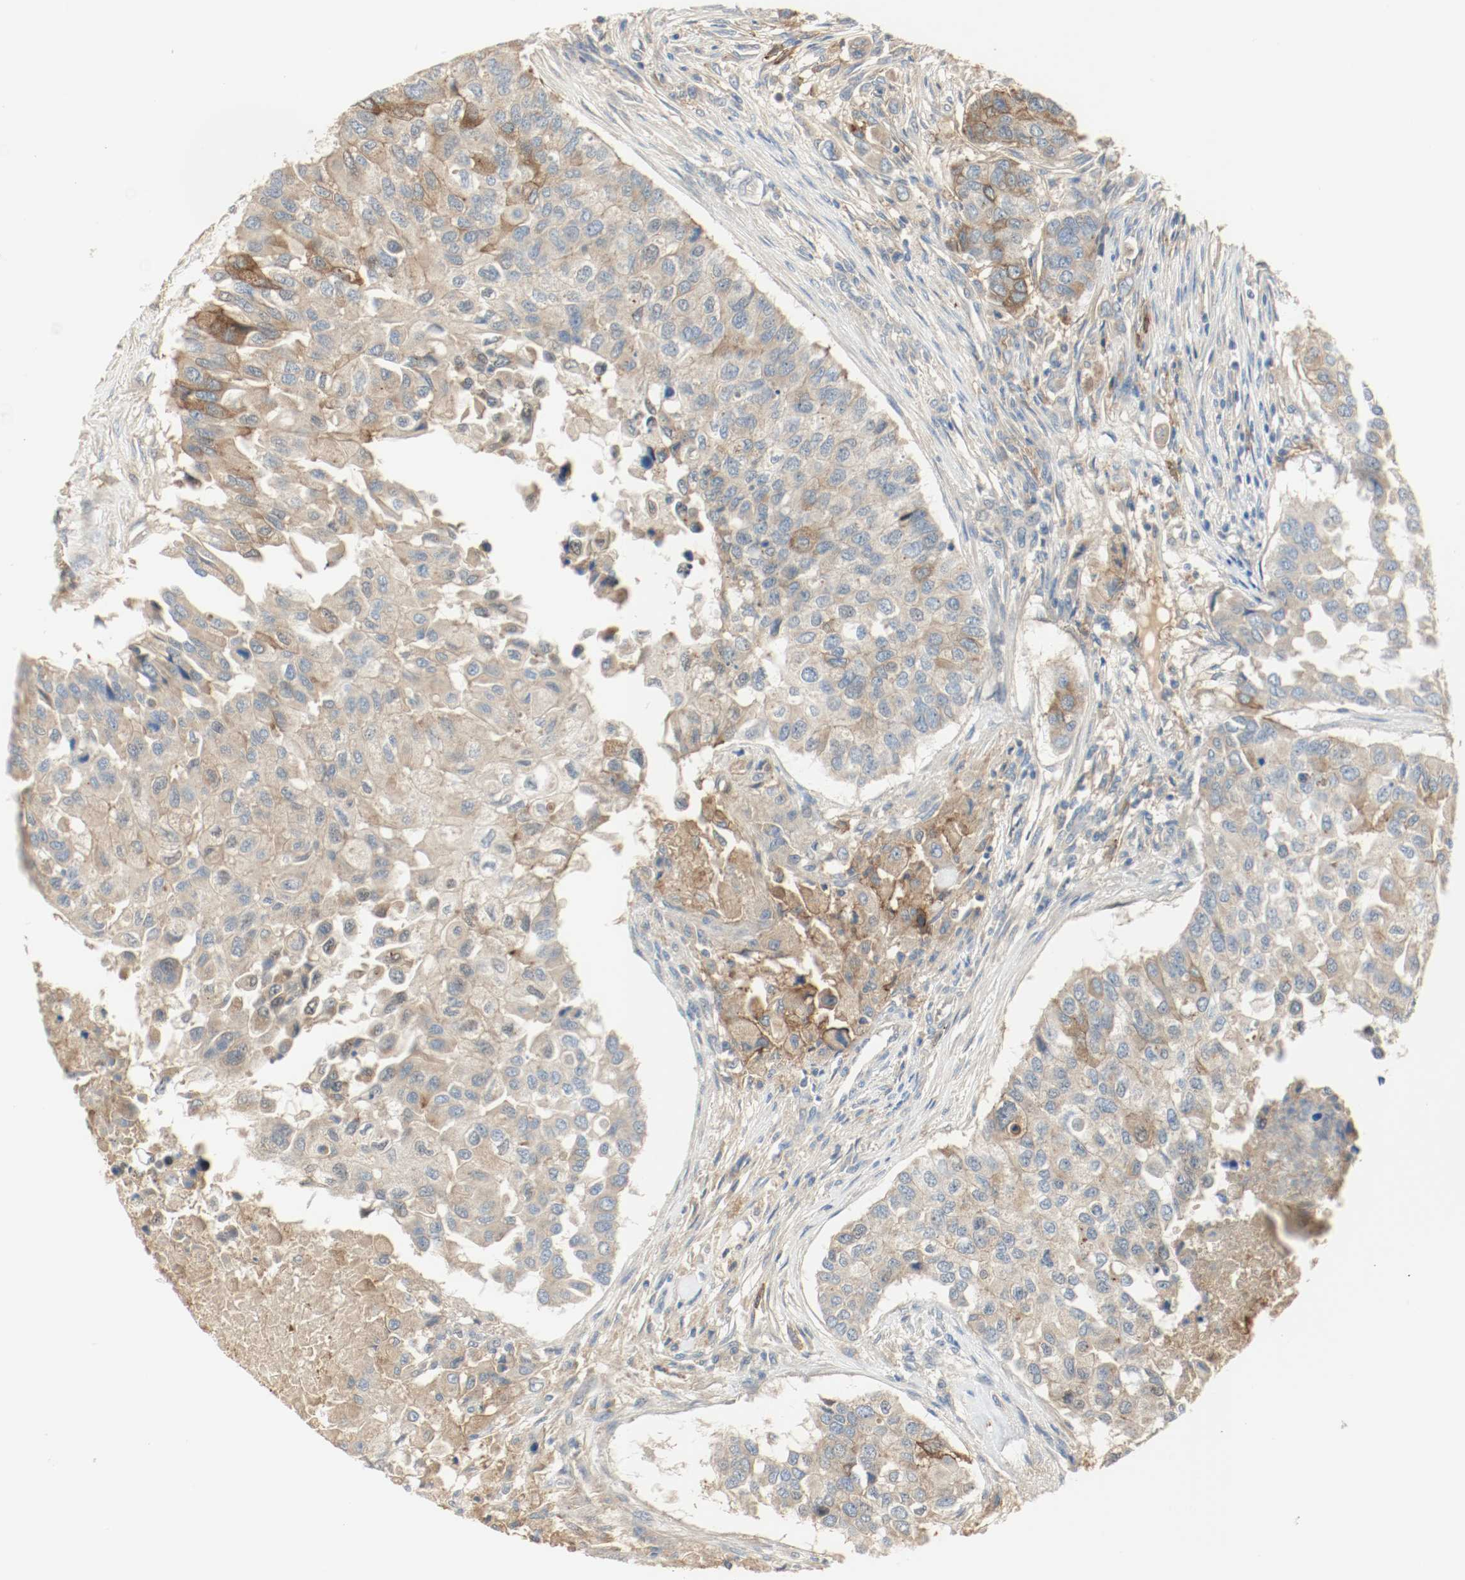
{"staining": {"intensity": "weak", "quantity": ">75%", "location": "cytoplasmic/membranous"}, "tissue": "breast cancer", "cell_type": "Tumor cells", "image_type": "cancer", "snomed": [{"axis": "morphology", "description": "Normal tissue, NOS"}, {"axis": "morphology", "description": "Duct carcinoma"}, {"axis": "topography", "description": "Breast"}], "caption": "There is low levels of weak cytoplasmic/membranous staining in tumor cells of breast cancer (intraductal carcinoma), as demonstrated by immunohistochemical staining (brown color).", "gene": "MELTF", "patient": {"sex": "female", "age": 49}}